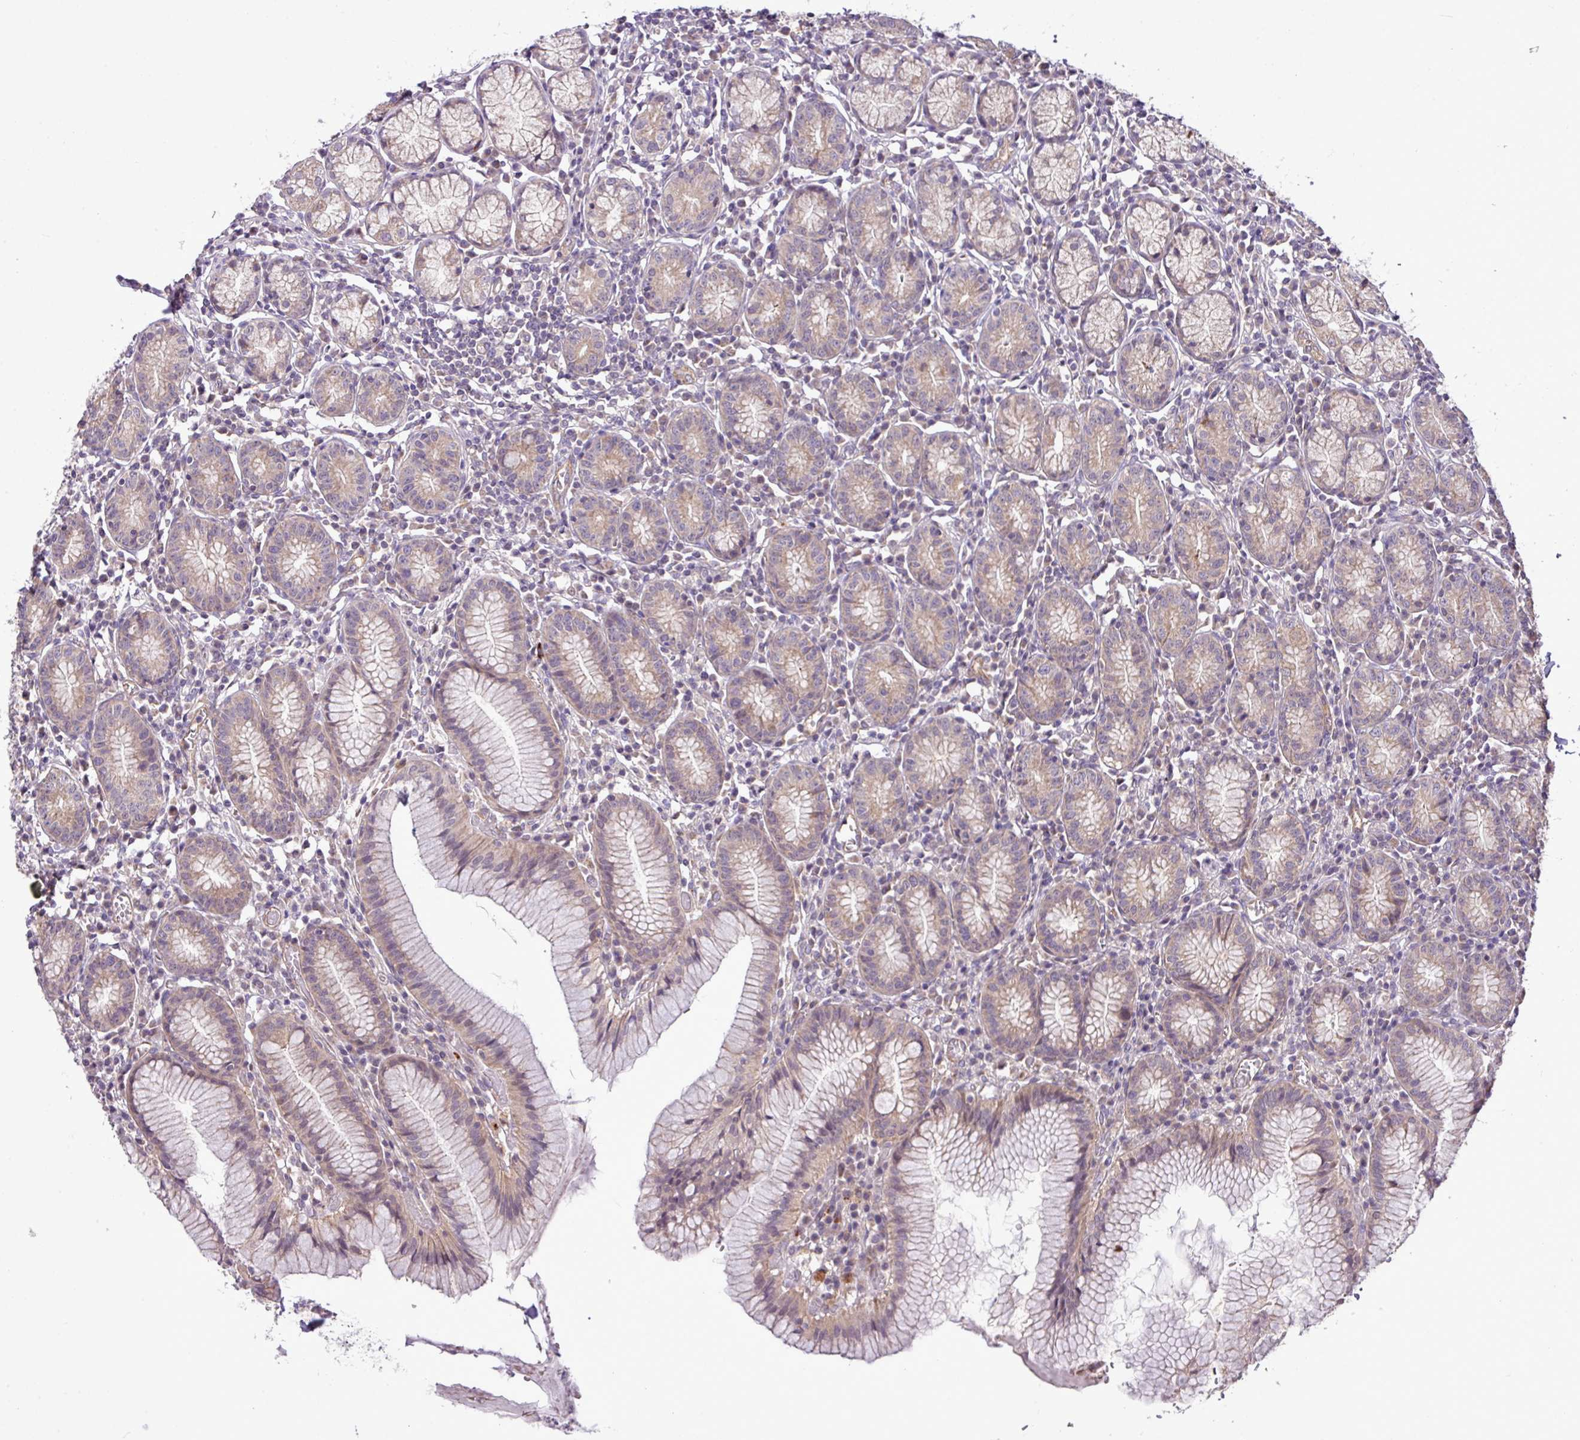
{"staining": {"intensity": "moderate", "quantity": ">75%", "location": "cytoplasmic/membranous"}, "tissue": "stomach", "cell_type": "Glandular cells", "image_type": "normal", "snomed": [{"axis": "morphology", "description": "Normal tissue, NOS"}, {"axis": "topography", "description": "Stomach"}], "caption": "DAB (3,3'-diaminobenzidine) immunohistochemical staining of benign stomach displays moderate cytoplasmic/membranous protein expression in about >75% of glandular cells.", "gene": "XIAP", "patient": {"sex": "male", "age": 55}}